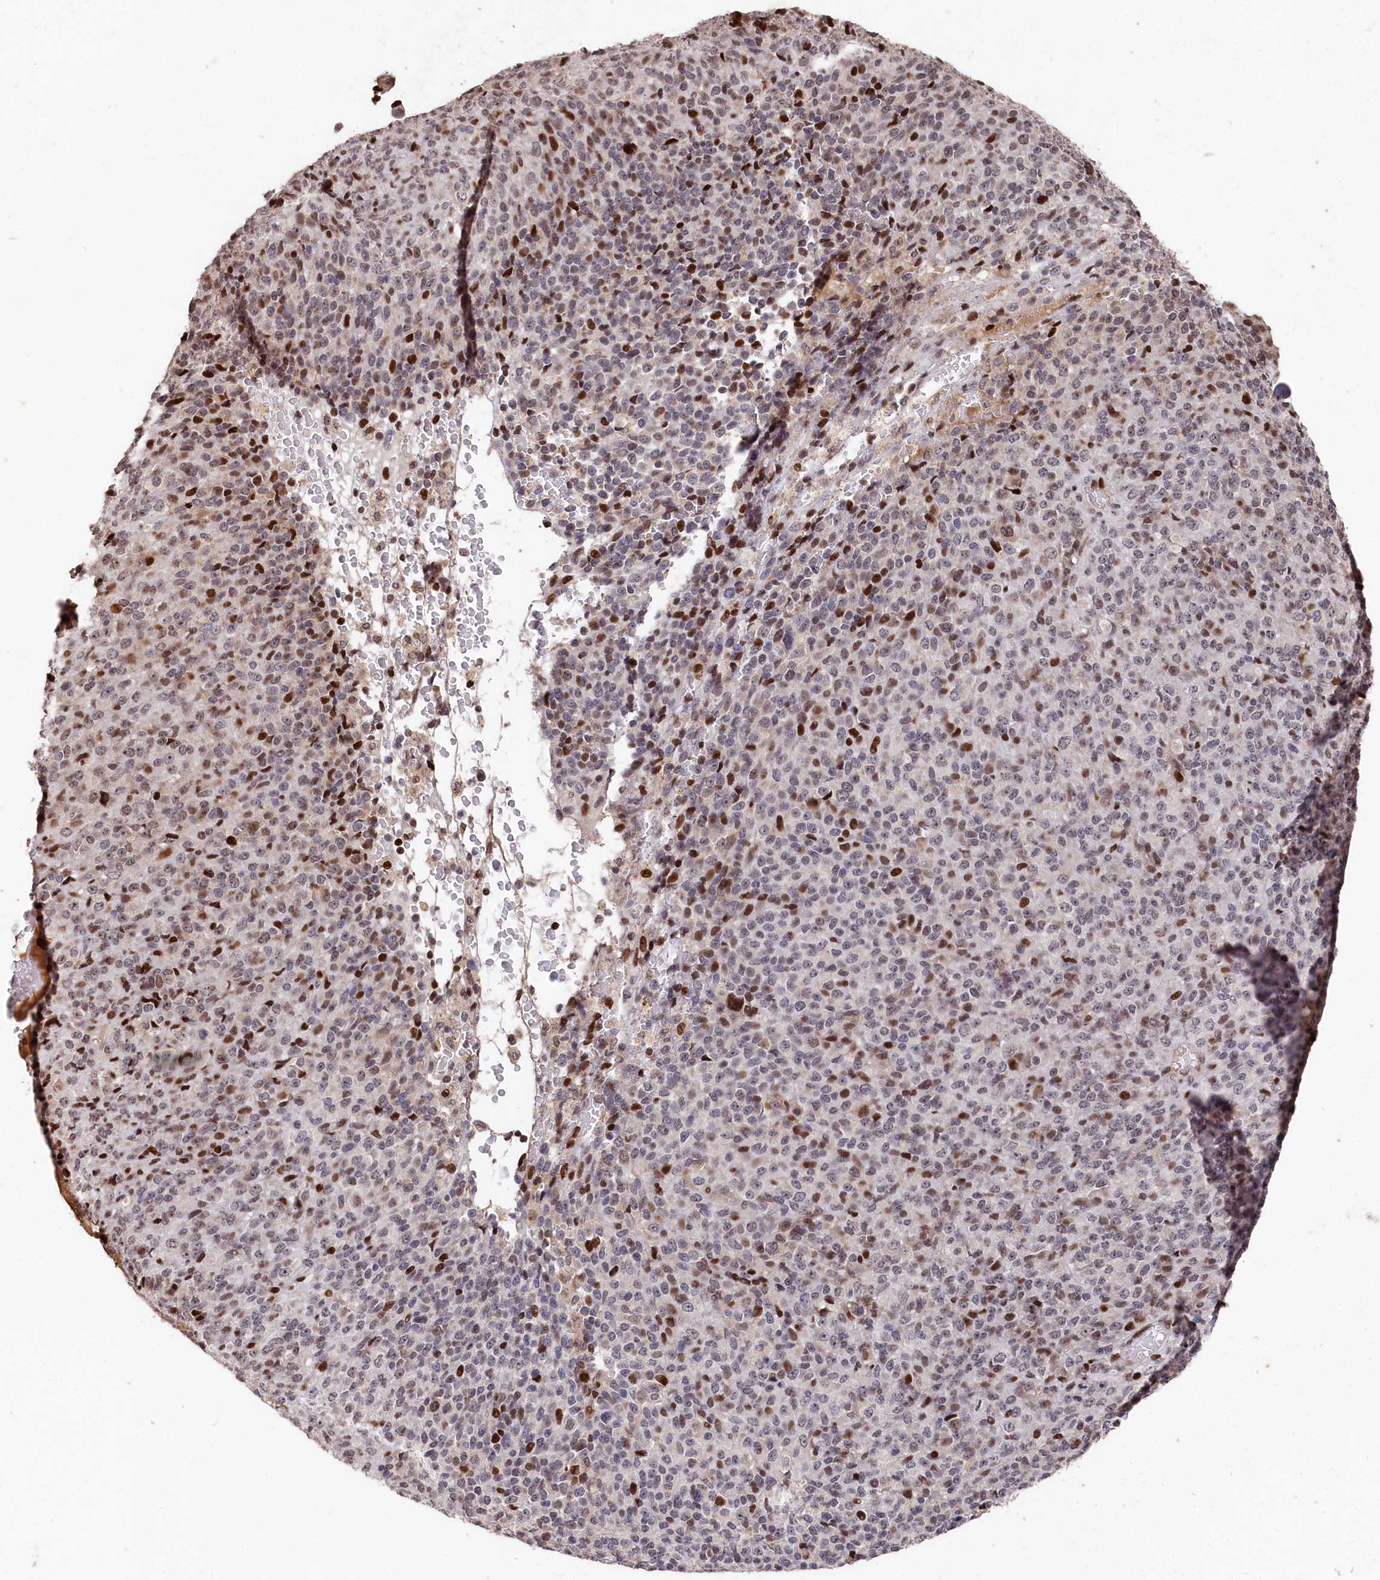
{"staining": {"intensity": "moderate", "quantity": "<25%", "location": "nuclear"}, "tissue": "melanoma", "cell_type": "Tumor cells", "image_type": "cancer", "snomed": [{"axis": "morphology", "description": "Malignant melanoma, Metastatic site"}, {"axis": "topography", "description": "Brain"}], "caption": "Tumor cells exhibit low levels of moderate nuclear positivity in approximately <25% of cells in human melanoma.", "gene": "MCF2L2", "patient": {"sex": "female", "age": 56}}